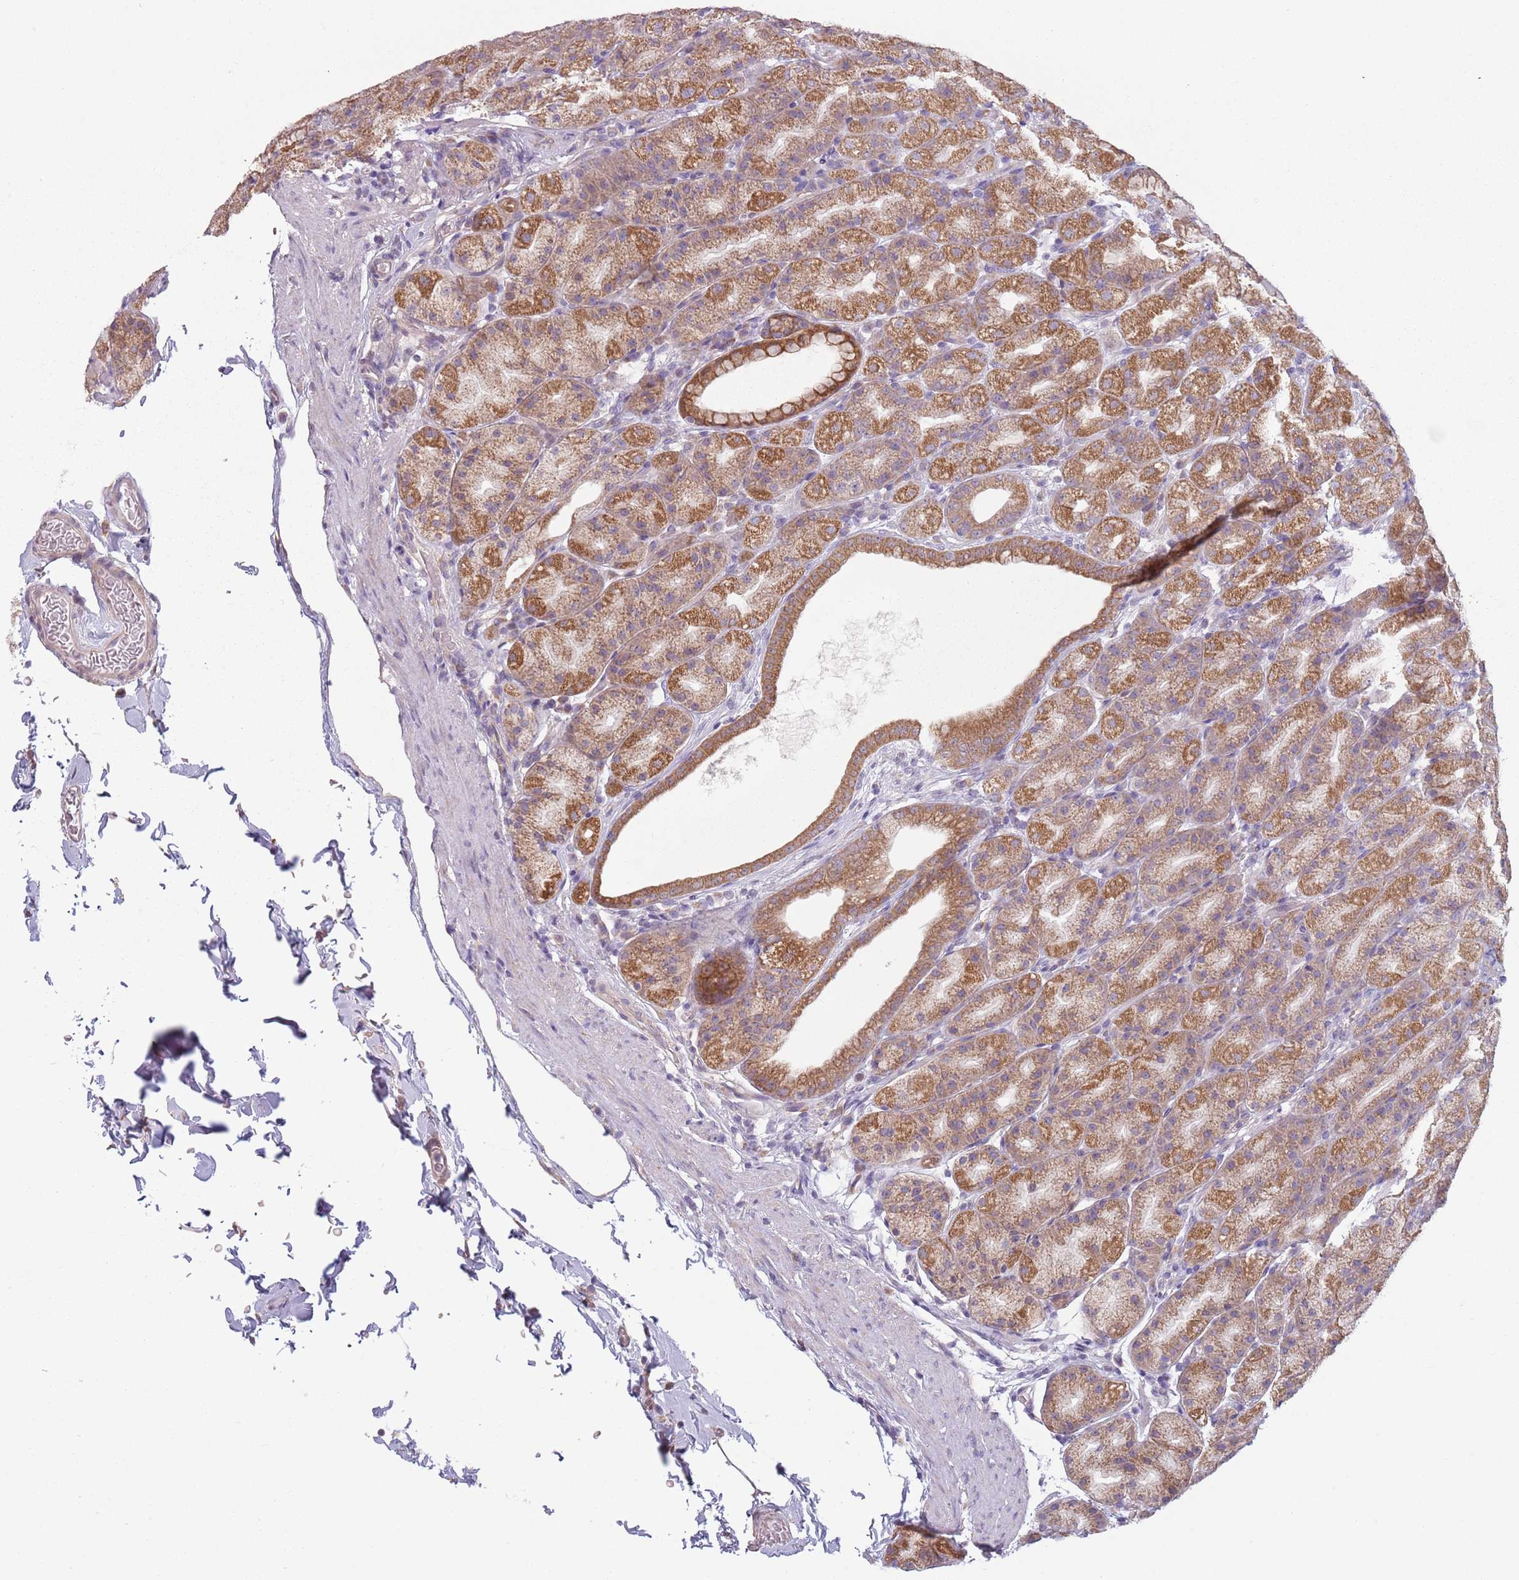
{"staining": {"intensity": "strong", "quantity": ">75%", "location": "cytoplasmic/membranous"}, "tissue": "stomach", "cell_type": "Glandular cells", "image_type": "normal", "snomed": [{"axis": "morphology", "description": "Normal tissue, NOS"}, {"axis": "topography", "description": "Stomach, upper"}, {"axis": "topography", "description": "Stomach"}], "caption": "Glandular cells demonstrate strong cytoplasmic/membranous positivity in about >75% of cells in normal stomach. The staining was performed using DAB (3,3'-diaminobenzidine), with brown indicating positive protein expression. Nuclei are stained blue with hematoxylin.", "gene": "COQ5", "patient": {"sex": "male", "age": 68}}